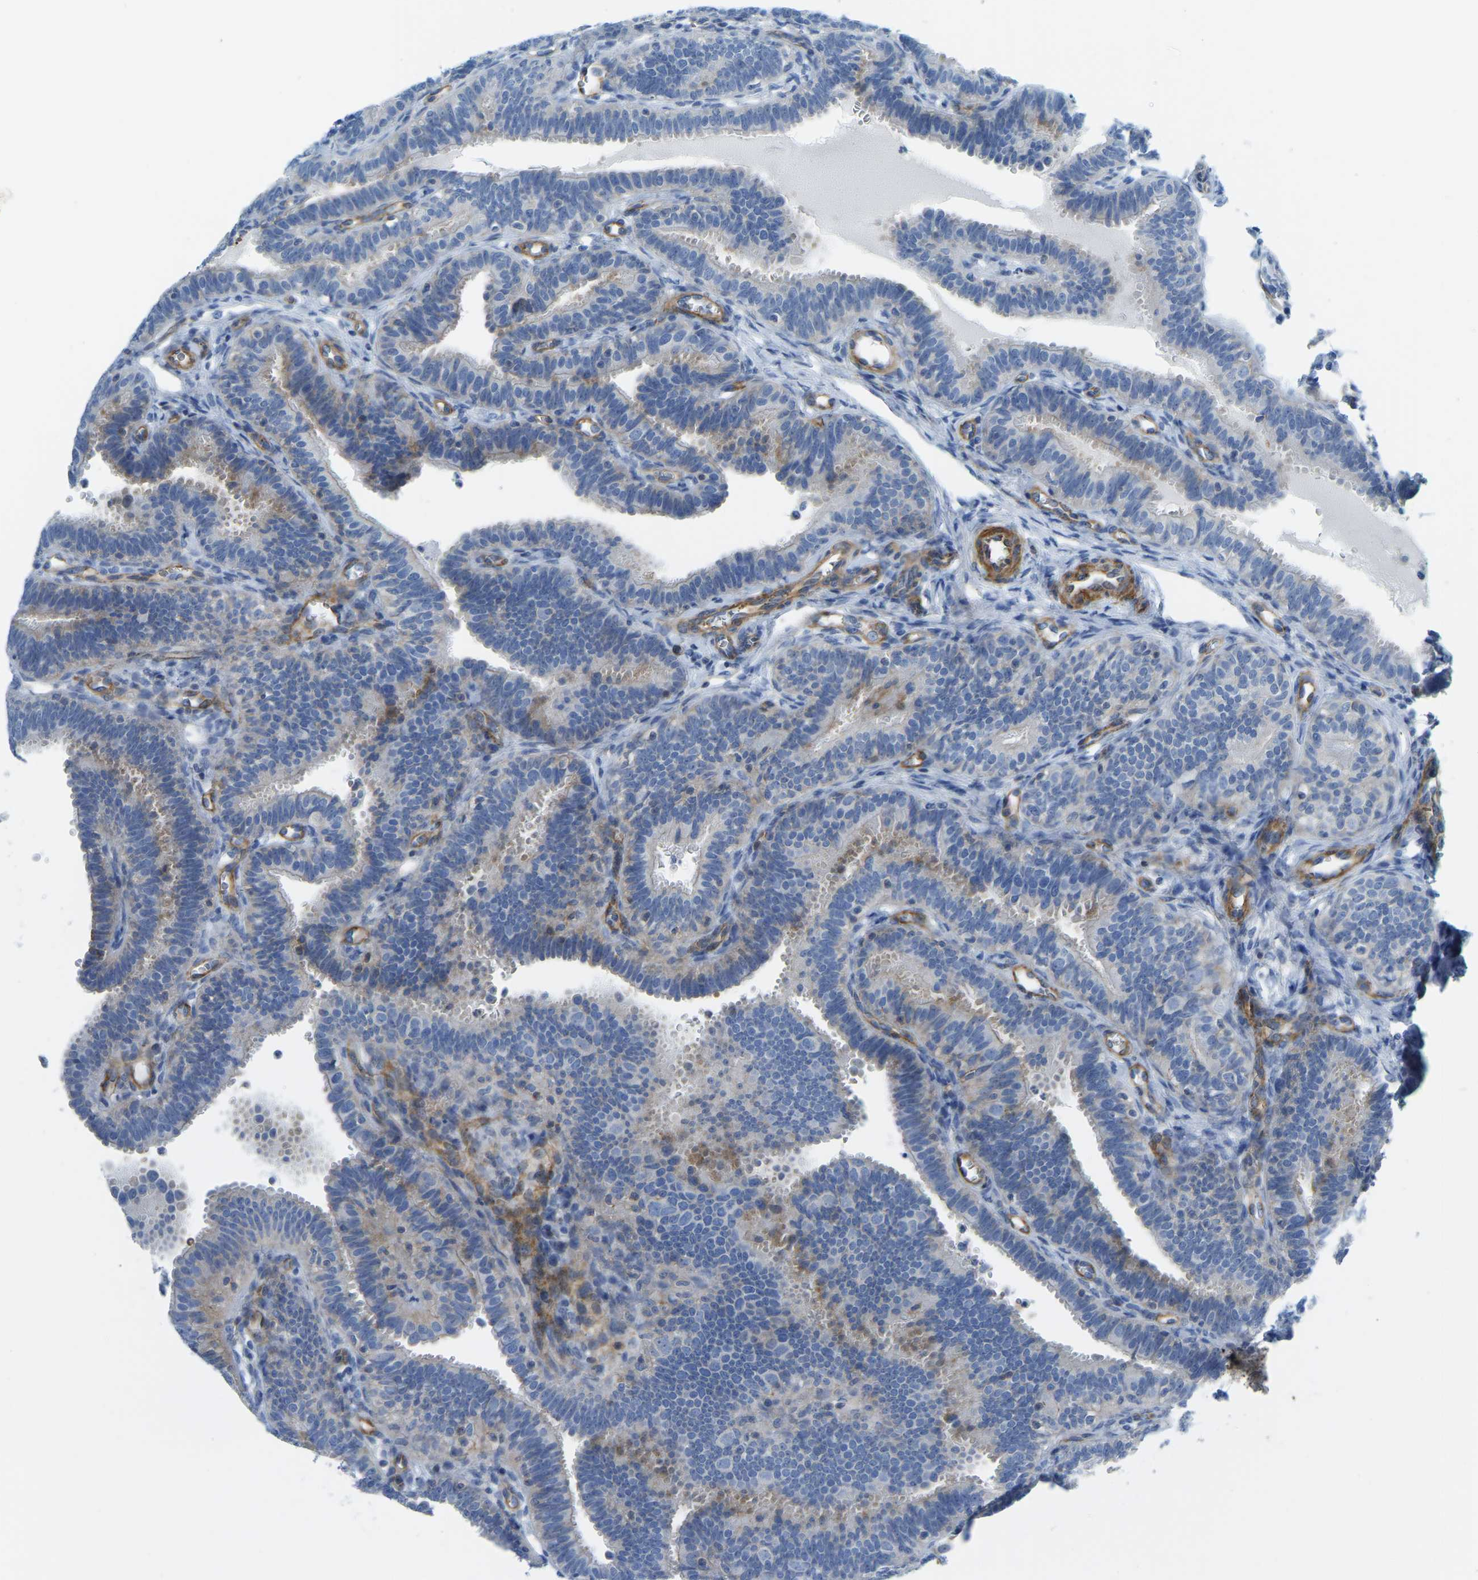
{"staining": {"intensity": "weak", "quantity": "<25%", "location": "cytoplasmic/membranous"}, "tissue": "fallopian tube", "cell_type": "Glandular cells", "image_type": "normal", "snomed": [{"axis": "morphology", "description": "Normal tissue, NOS"}, {"axis": "topography", "description": "Fallopian tube"}, {"axis": "topography", "description": "Placenta"}], "caption": "This photomicrograph is of normal fallopian tube stained with IHC to label a protein in brown with the nuclei are counter-stained blue. There is no positivity in glandular cells.", "gene": "MYL3", "patient": {"sex": "female", "age": 34}}